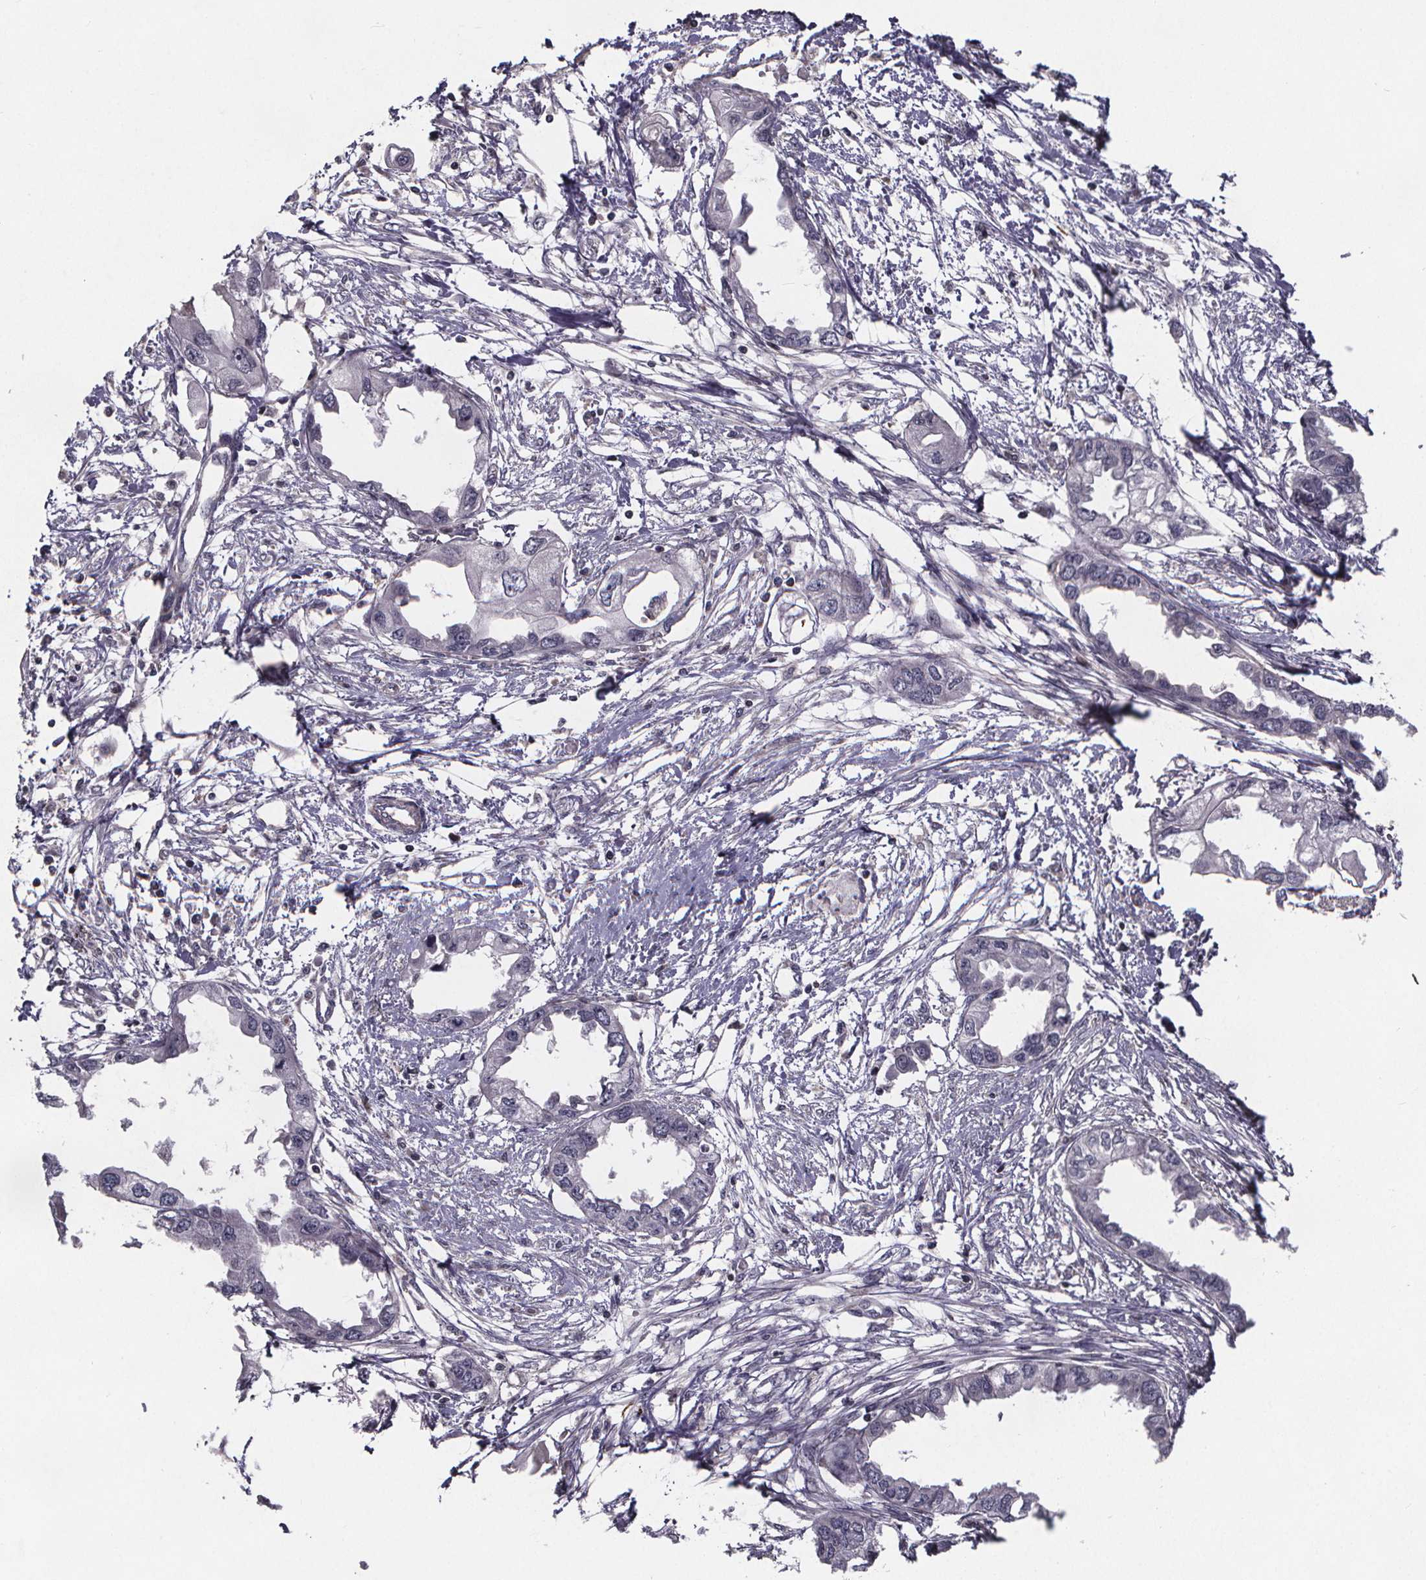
{"staining": {"intensity": "negative", "quantity": "none", "location": "none"}, "tissue": "endometrial cancer", "cell_type": "Tumor cells", "image_type": "cancer", "snomed": [{"axis": "morphology", "description": "Adenocarcinoma, NOS"}, {"axis": "morphology", "description": "Adenocarcinoma, metastatic, NOS"}, {"axis": "topography", "description": "Adipose tissue"}, {"axis": "topography", "description": "Endometrium"}], "caption": "Tumor cells show no significant protein positivity in adenocarcinoma (endometrial). (IHC, brightfield microscopy, high magnification).", "gene": "FBXW2", "patient": {"sex": "female", "age": 67}}